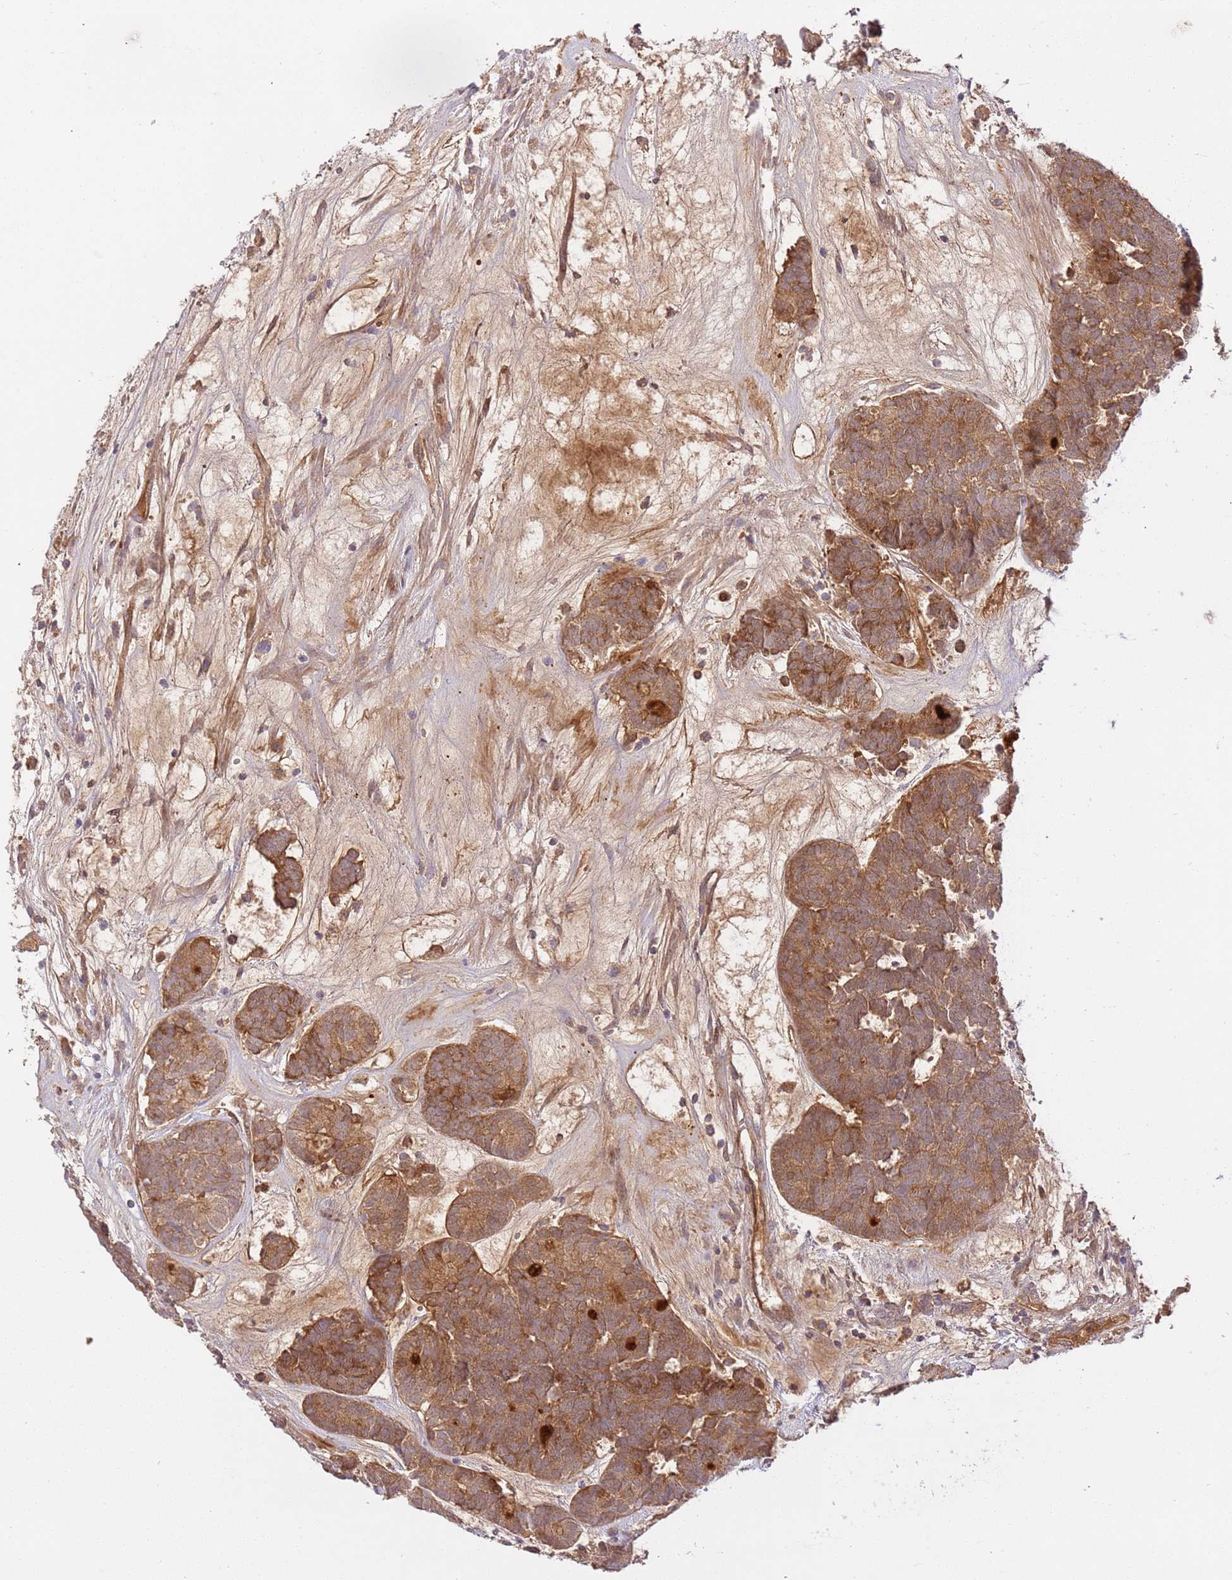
{"staining": {"intensity": "moderate", "quantity": ">75%", "location": "cytoplasmic/membranous"}, "tissue": "head and neck cancer", "cell_type": "Tumor cells", "image_type": "cancer", "snomed": [{"axis": "morphology", "description": "Adenocarcinoma, NOS"}, {"axis": "topography", "description": "Head-Neck"}], "caption": "Head and neck adenocarcinoma stained for a protein shows moderate cytoplasmic/membranous positivity in tumor cells.", "gene": "C8G", "patient": {"sex": "female", "age": 81}}